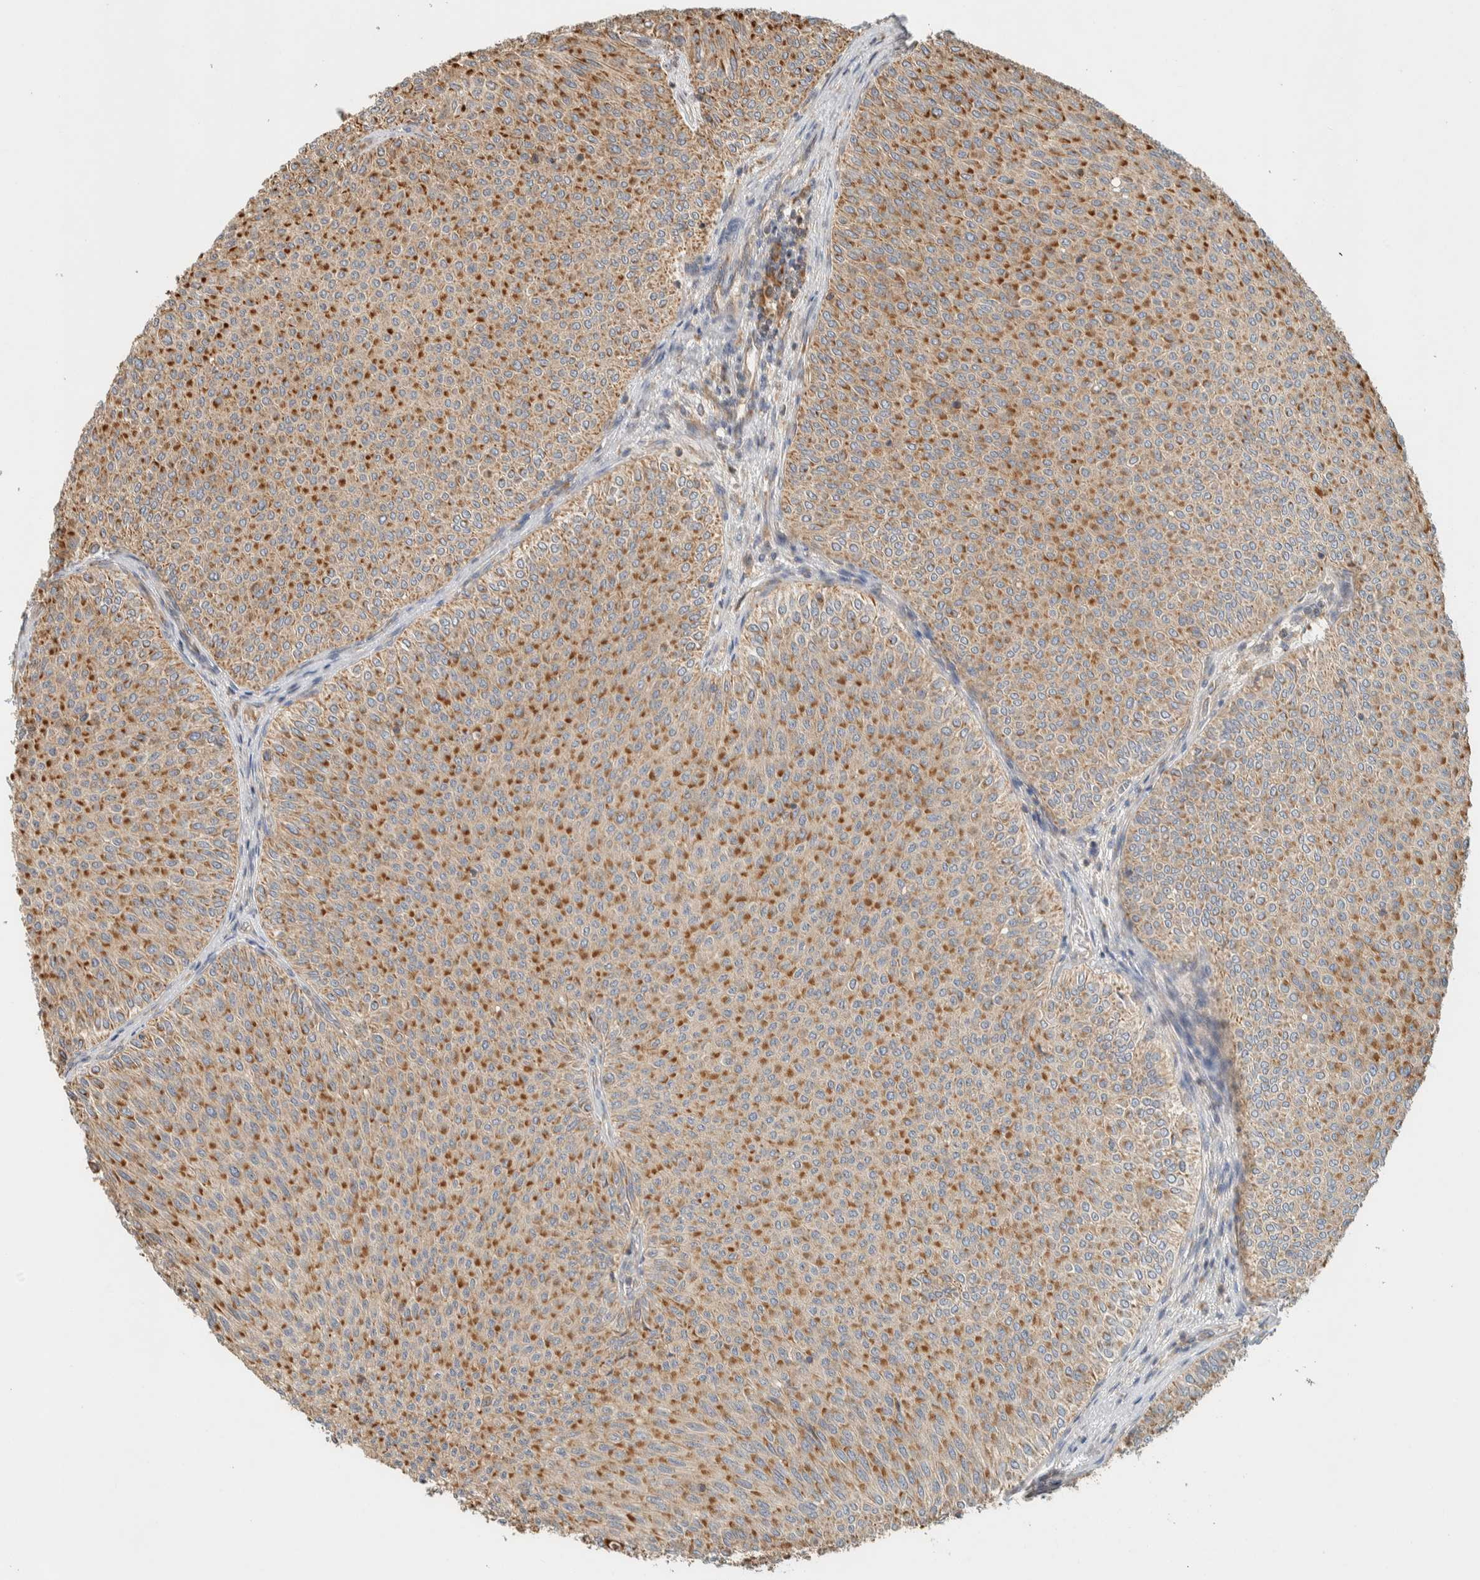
{"staining": {"intensity": "strong", "quantity": ">75%", "location": "cytoplasmic/membranous"}, "tissue": "urothelial cancer", "cell_type": "Tumor cells", "image_type": "cancer", "snomed": [{"axis": "morphology", "description": "Urothelial carcinoma, Low grade"}, {"axis": "topography", "description": "Urinary bladder"}], "caption": "Urothelial cancer was stained to show a protein in brown. There is high levels of strong cytoplasmic/membranous expression in about >75% of tumor cells. (DAB IHC with brightfield microscopy, high magnification).", "gene": "RAB11FIP1", "patient": {"sex": "male", "age": 78}}